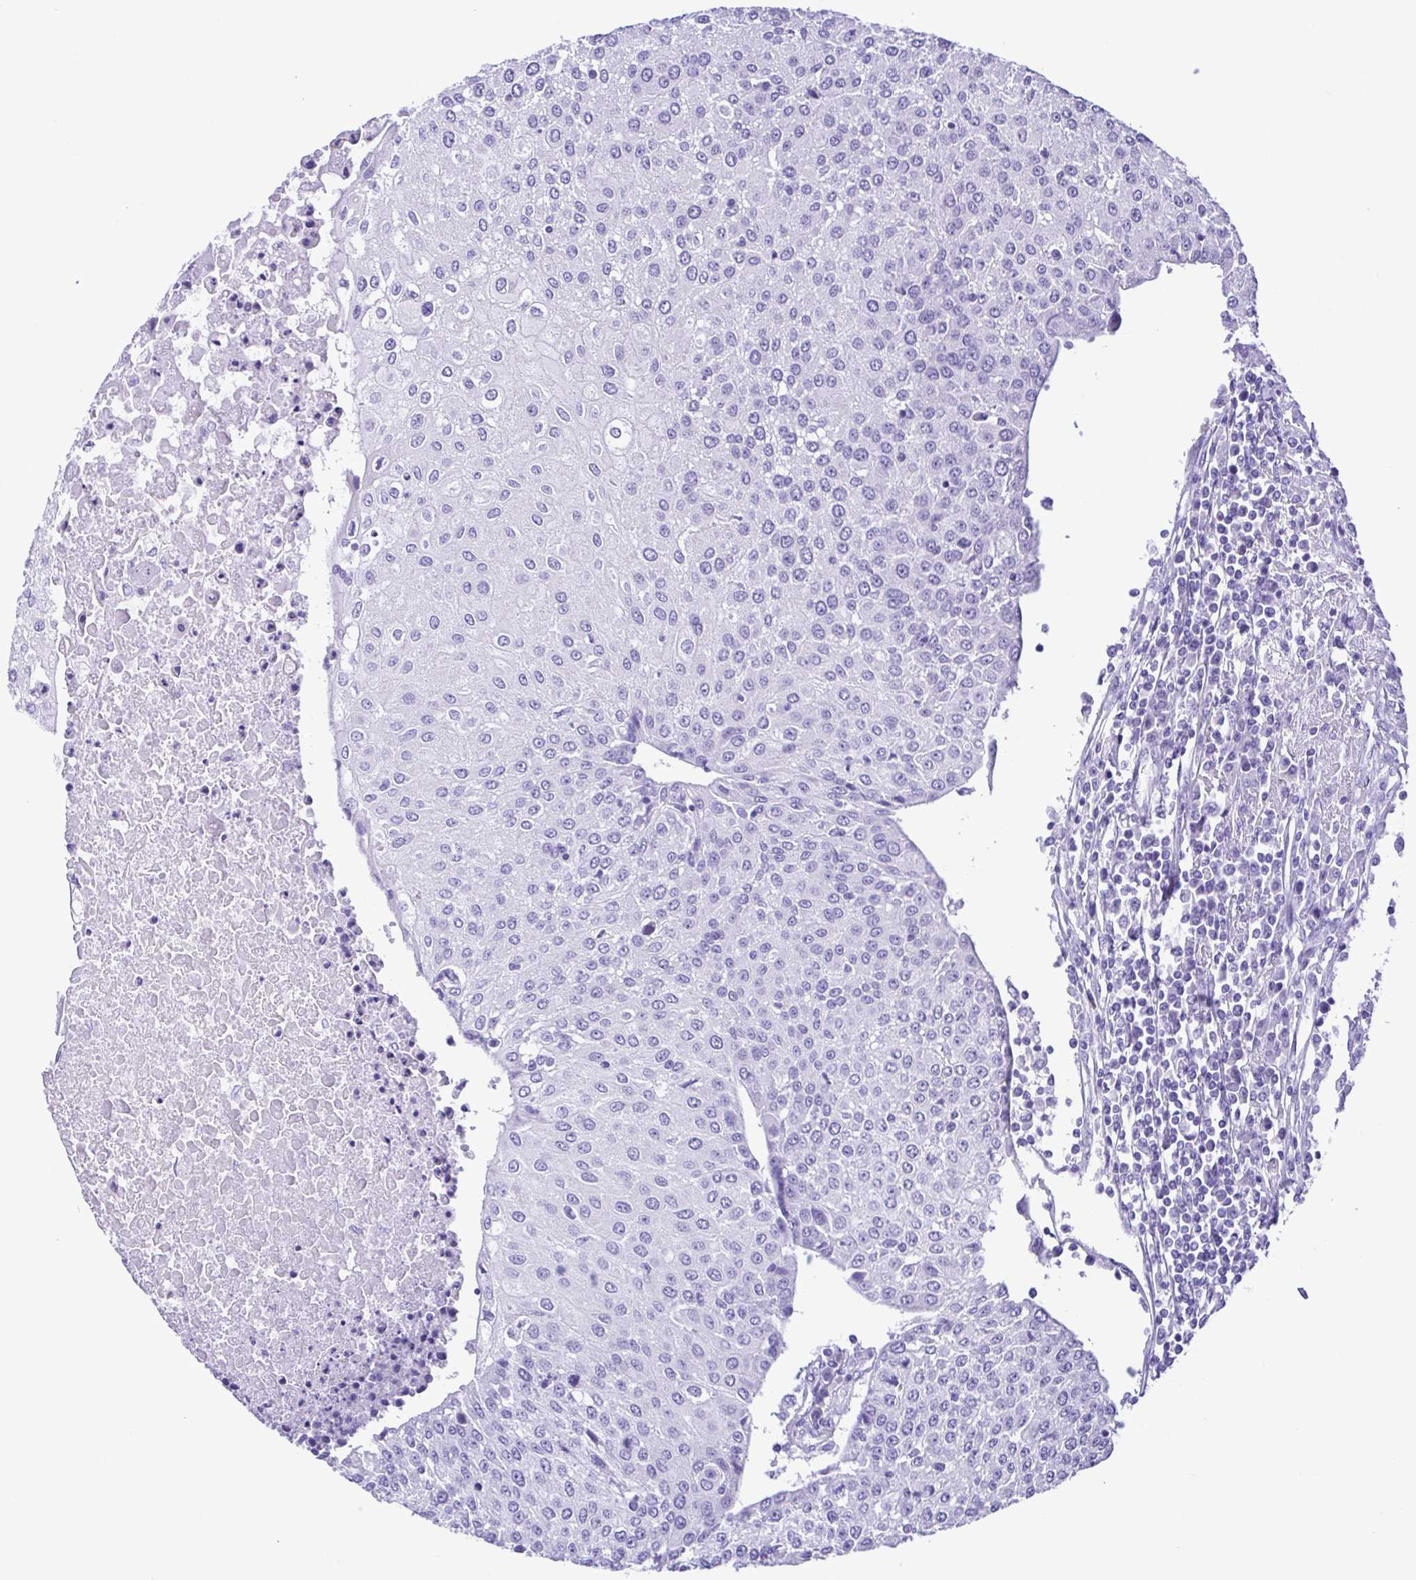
{"staining": {"intensity": "negative", "quantity": "none", "location": "none"}, "tissue": "urothelial cancer", "cell_type": "Tumor cells", "image_type": "cancer", "snomed": [{"axis": "morphology", "description": "Urothelial carcinoma, High grade"}, {"axis": "topography", "description": "Urinary bladder"}], "caption": "This is a photomicrograph of immunohistochemistry staining of urothelial cancer, which shows no staining in tumor cells.", "gene": "PAK3", "patient": {"sex": "female", "age": 85}}